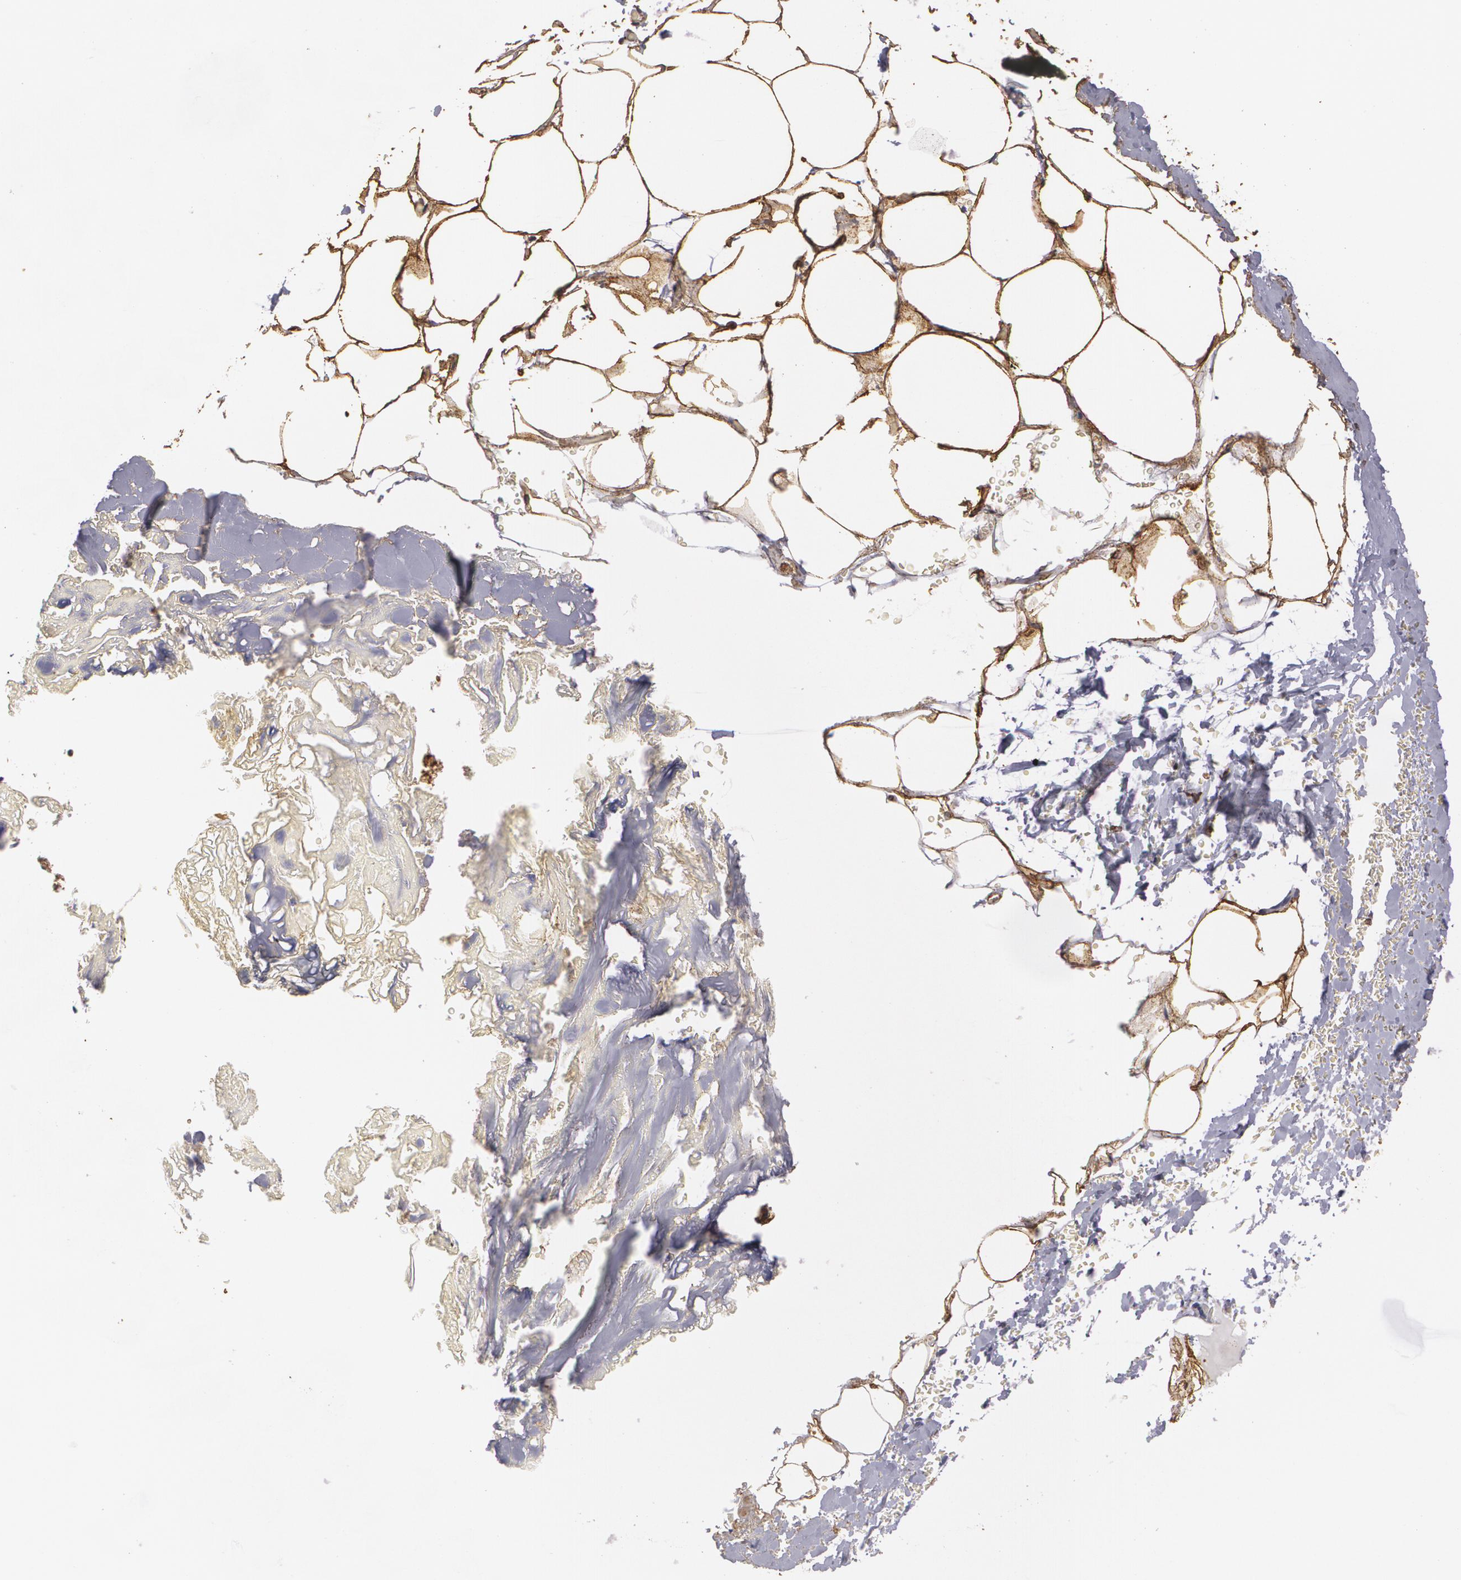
{"staining": {"intensity": "strong", "quantity": ">75%", "location": "cytoplasmic/membranous"}, "tissue": "breast", "cell_type": "Adipocytes", "image_type": "normal", "snomed": [{"axis": "morphology", "description": "Normal tissue, NOS"}, {"axis": "topography", "description": "Breast"}], "caption": "A high amount of strong cytoplasmic/membranous staining is present in approximately >75% of adipocytes in normal breast.", "gene": "CYB5R3", "patient": {"sex": "female", "age": 75}}